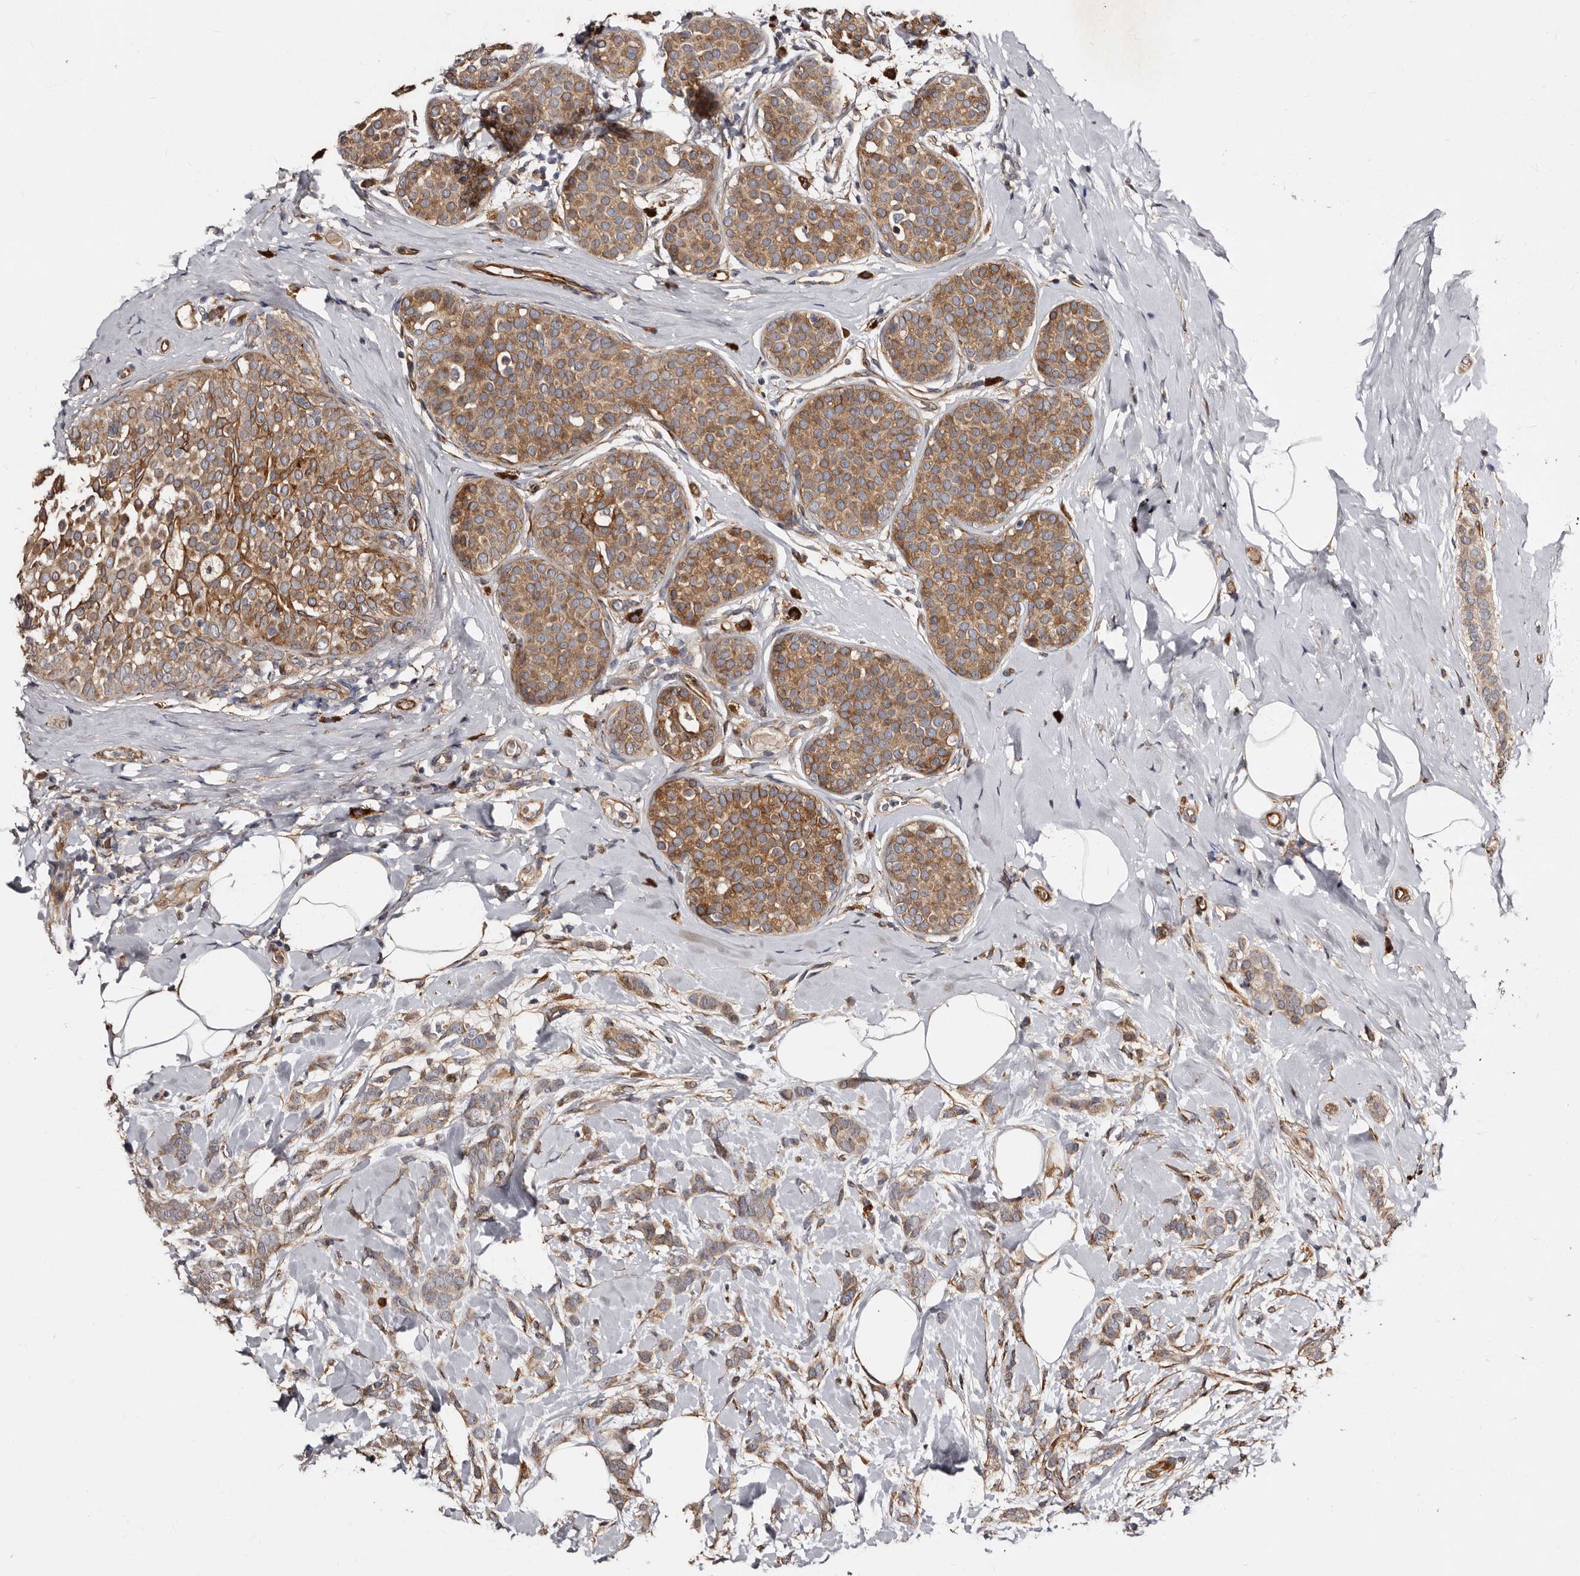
{"staining": {"intensity": "moderate", "quantity": ">75%", "location": "cytoplasmic/membranous"}, "tissue": "breast cancer", "cell_type": "Tumor cells", "image_type": "cancer", "snomed": [{"axis": "morphology", "description": "Lobular carcinoma, in situ"}, {"axis": "morphology", "description": "Lobular carcinoma"}, {"axis": "topography", "description": "Breast"}], "caption": "Approximately >75% of tumor cells in breast cancer (lobular carcinoma in situ) display moderate cytoplasmic/membranous protein staining as visualized by brown immunohistochemical staining.", "gene": "TBC1D22B", "patient": {"sex": "female", "age": 41}}